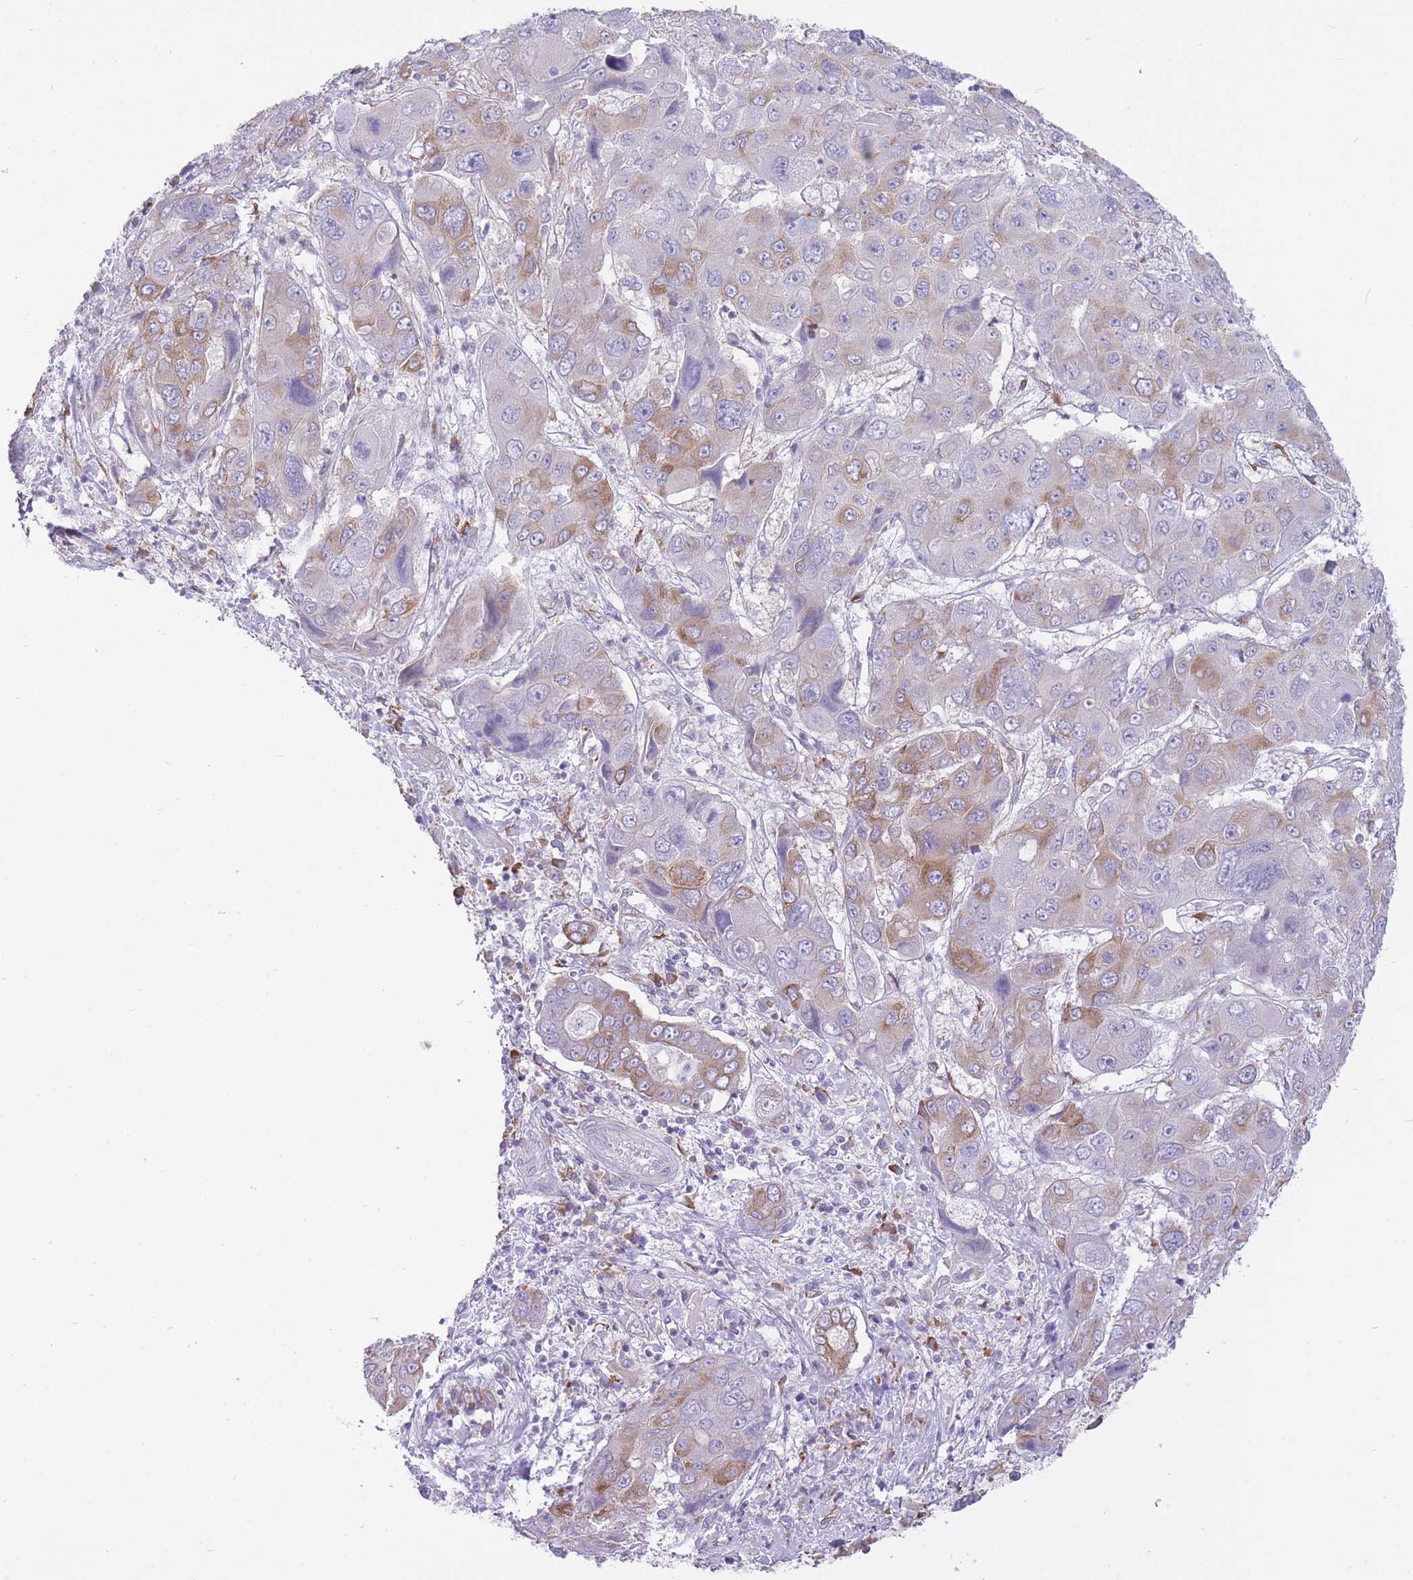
{"staining": {"intensity": "moderate", "quantity": "<25%", "location": "cytoplasmic/membranous"}, "tissue": "liver cancer", "cell_type": "Tumor cells", "image_type": "cancer", "snomed": [{"axis": "morphology", "description": "Cholangiocarcinoma"}, {"axis": "topography", "description": "Liver"}], "caption": "The micrograph displays a brown stain indicating the presence of a protein in the cytoplasmic/membranous of tumor cells in liver cancer (cholangiocarcinoma). (Brightfield microscopy of DAB IHC at high magnification).", "gene": "ZNF501", "patient": {"sex": "male", "age": 67}}